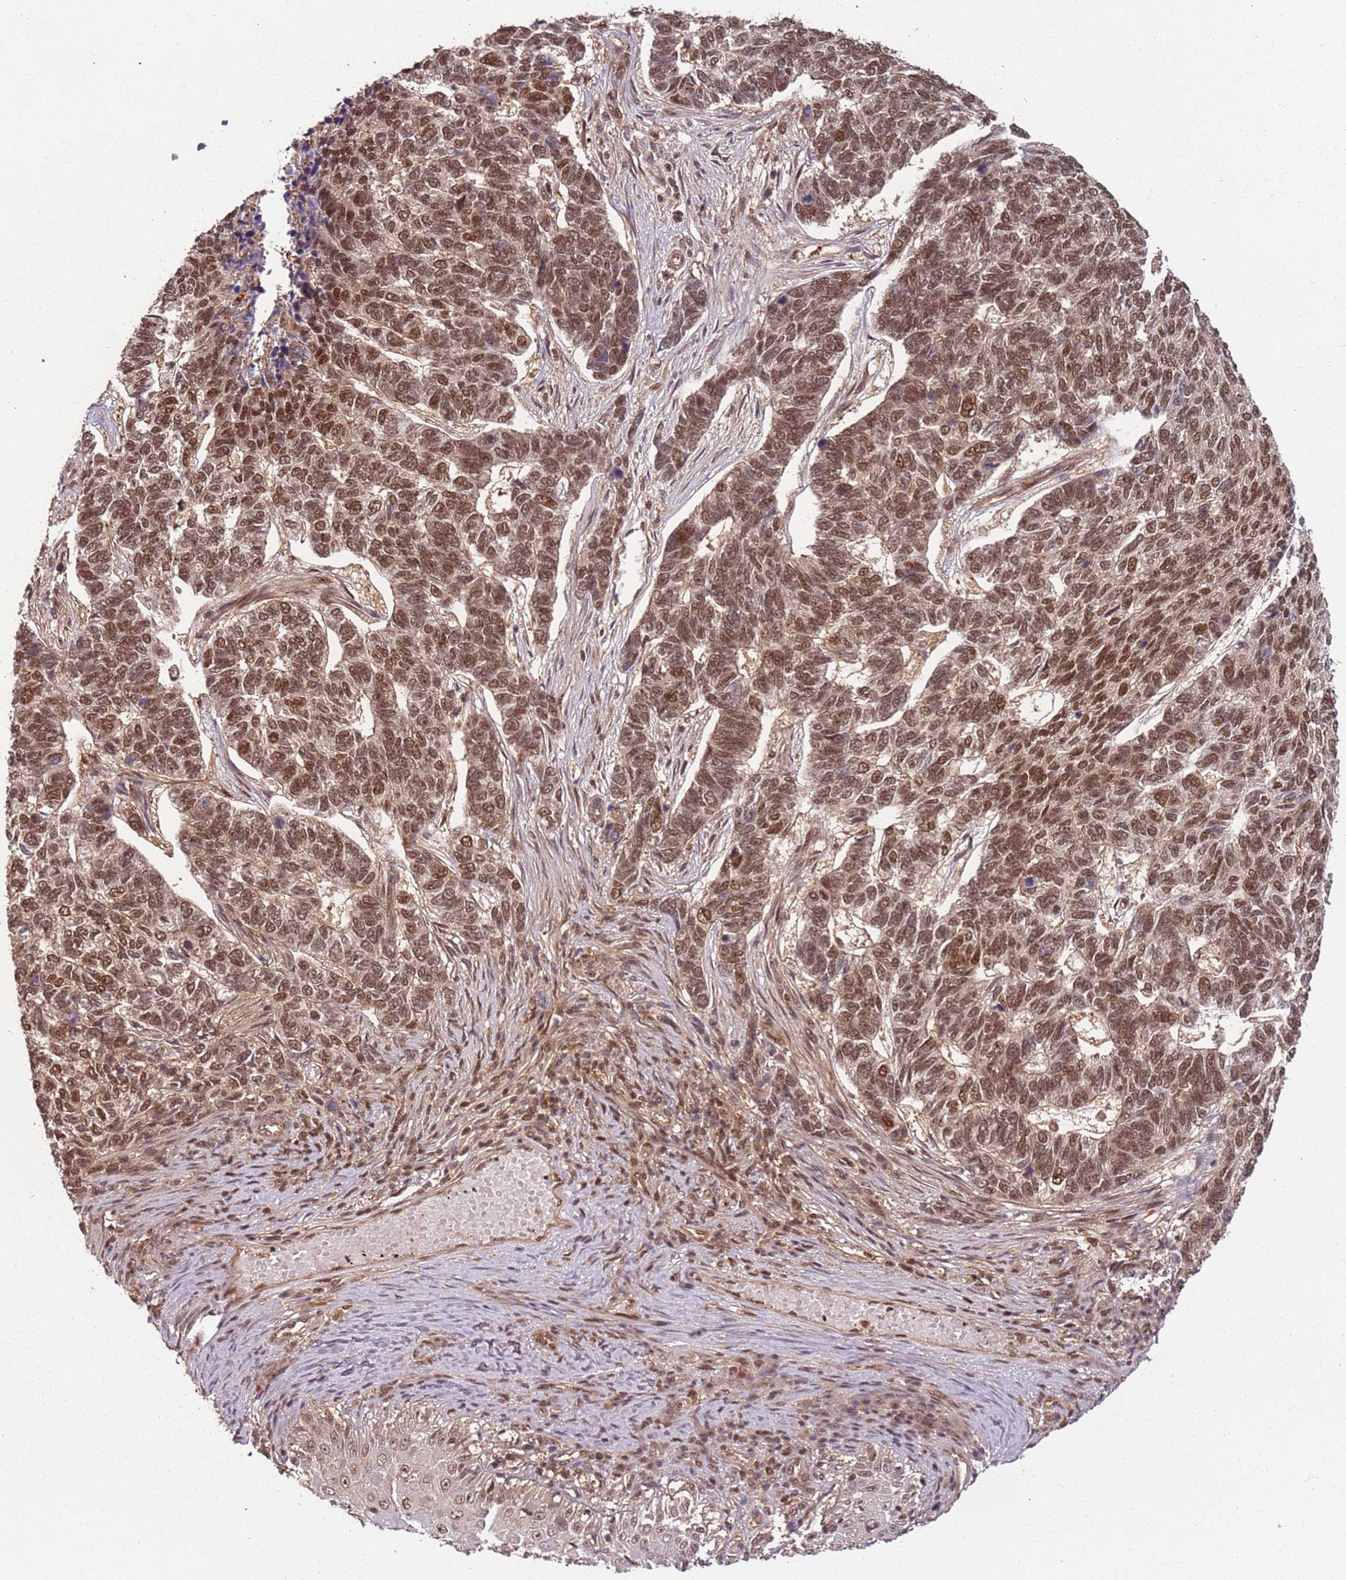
{"staining": {"intensity": "moderate", "quantity": ">75%", "location": "nuclear"}, "tissue": "skin cancer", "cell_type": "Tumor cells", "image_type": "cancer", "snomed": [{"axis": "morphology", "description": "Basal cell carcinoma"}, {"axis": "topography", "description": "Skin"}], "caption": "Moderate nuclear positivity is present in approximately >75% of tumor cells in basal cell carcinoma (skin).", "gene": "PGLS", "patient": {"sex": "female", "age": 65}}